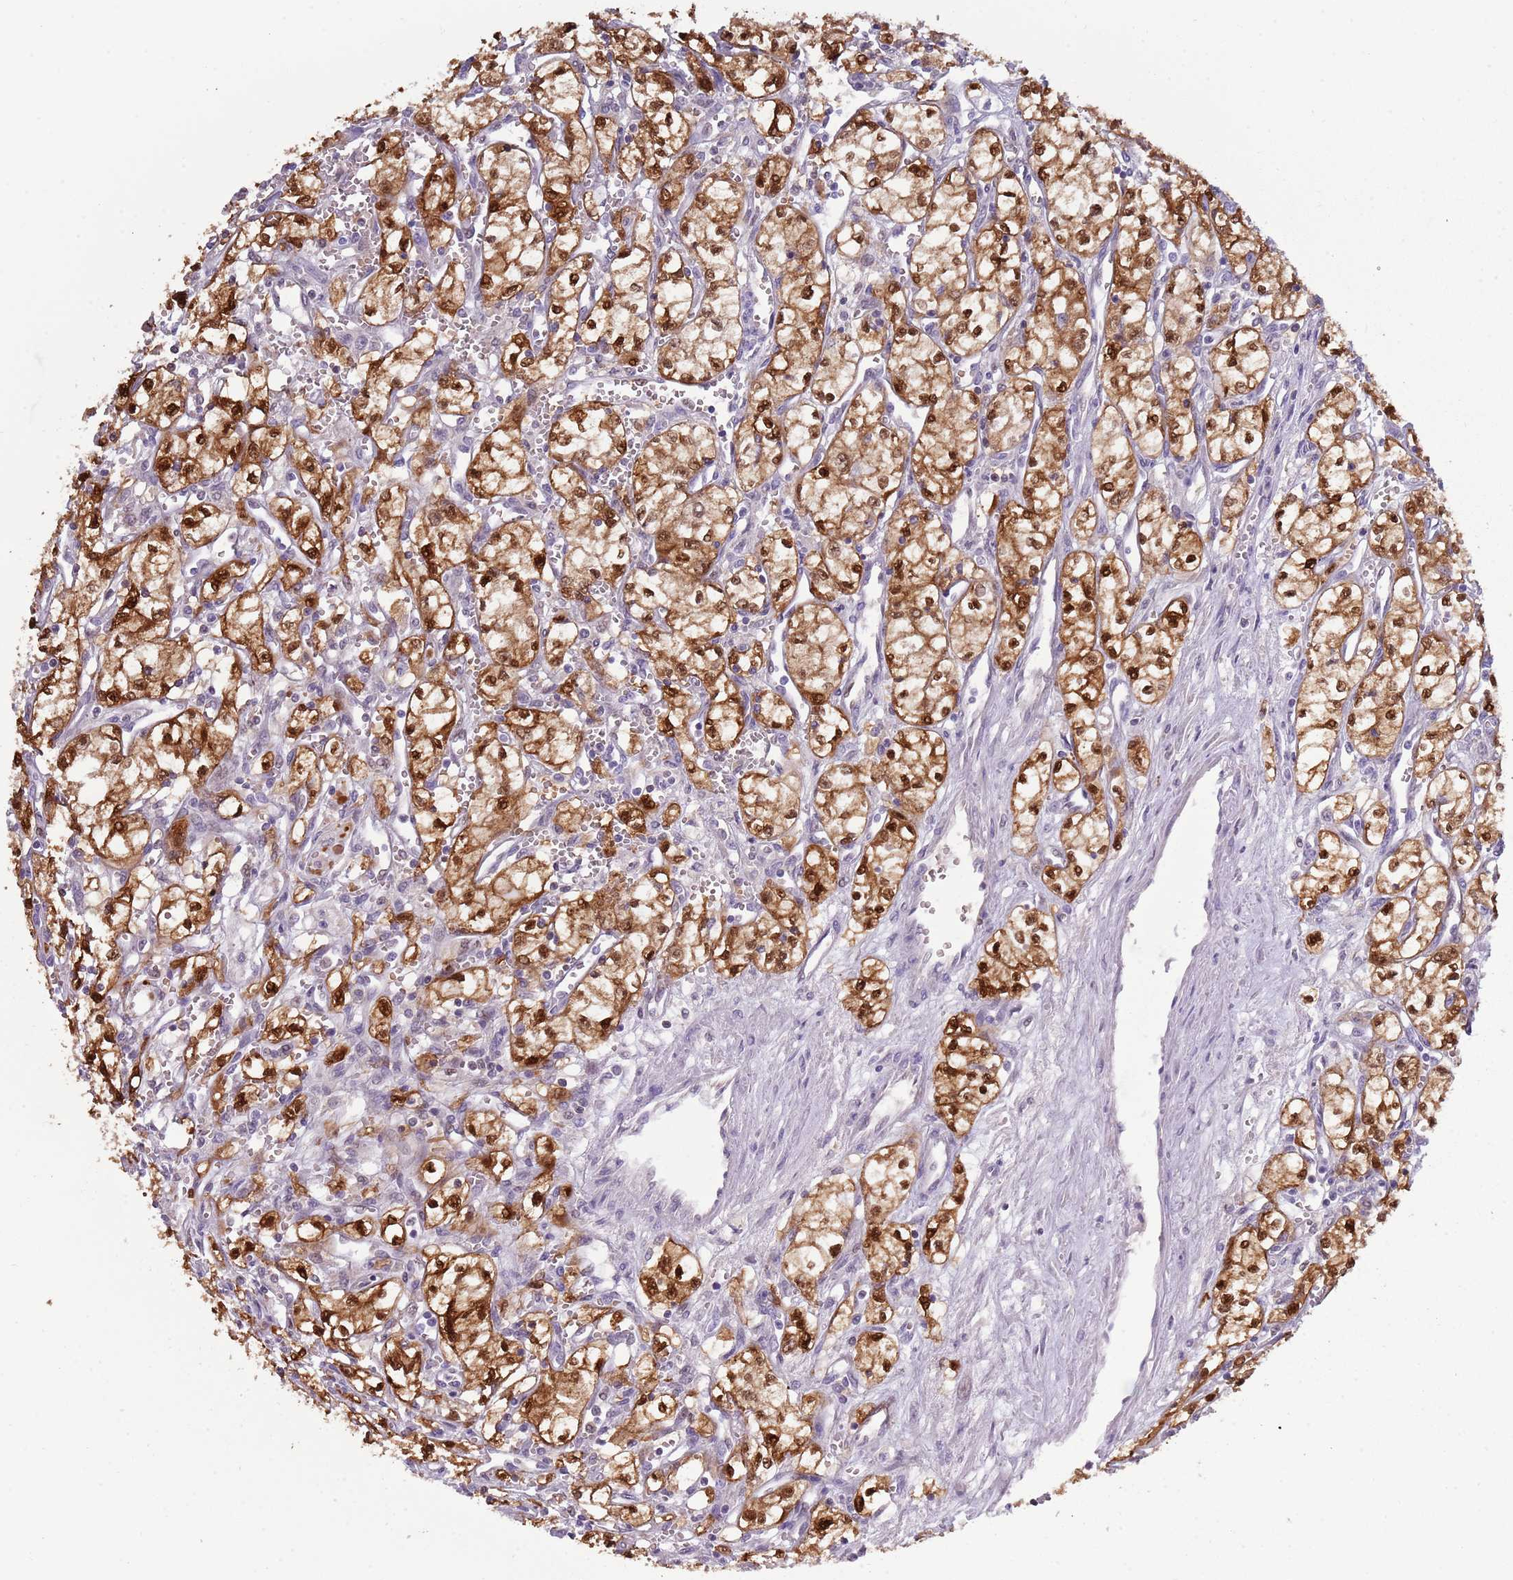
{"staining": {"intensity": "strong", "quantity": ">75%", "location": "cytoplasmic/membranous,nuclear"}, "tissue": "renal cancer", "cell_type": "Tumor cells", "image_type": "cancer", "snomed": [{"axis": "morphology", "description": "Adenocarcinoma, NOS"}, {"axis": "topography", "description": "Kidney"}], "caption": "About >75% of tumor cells in adenocarcinoma (renal) show strong cytoplasmic/membranous and nuclear protein staining as visualized by brown immunohistochemical staining.", "gene": "NBPF6", "patient": {"sex": "male", "age": 59}}